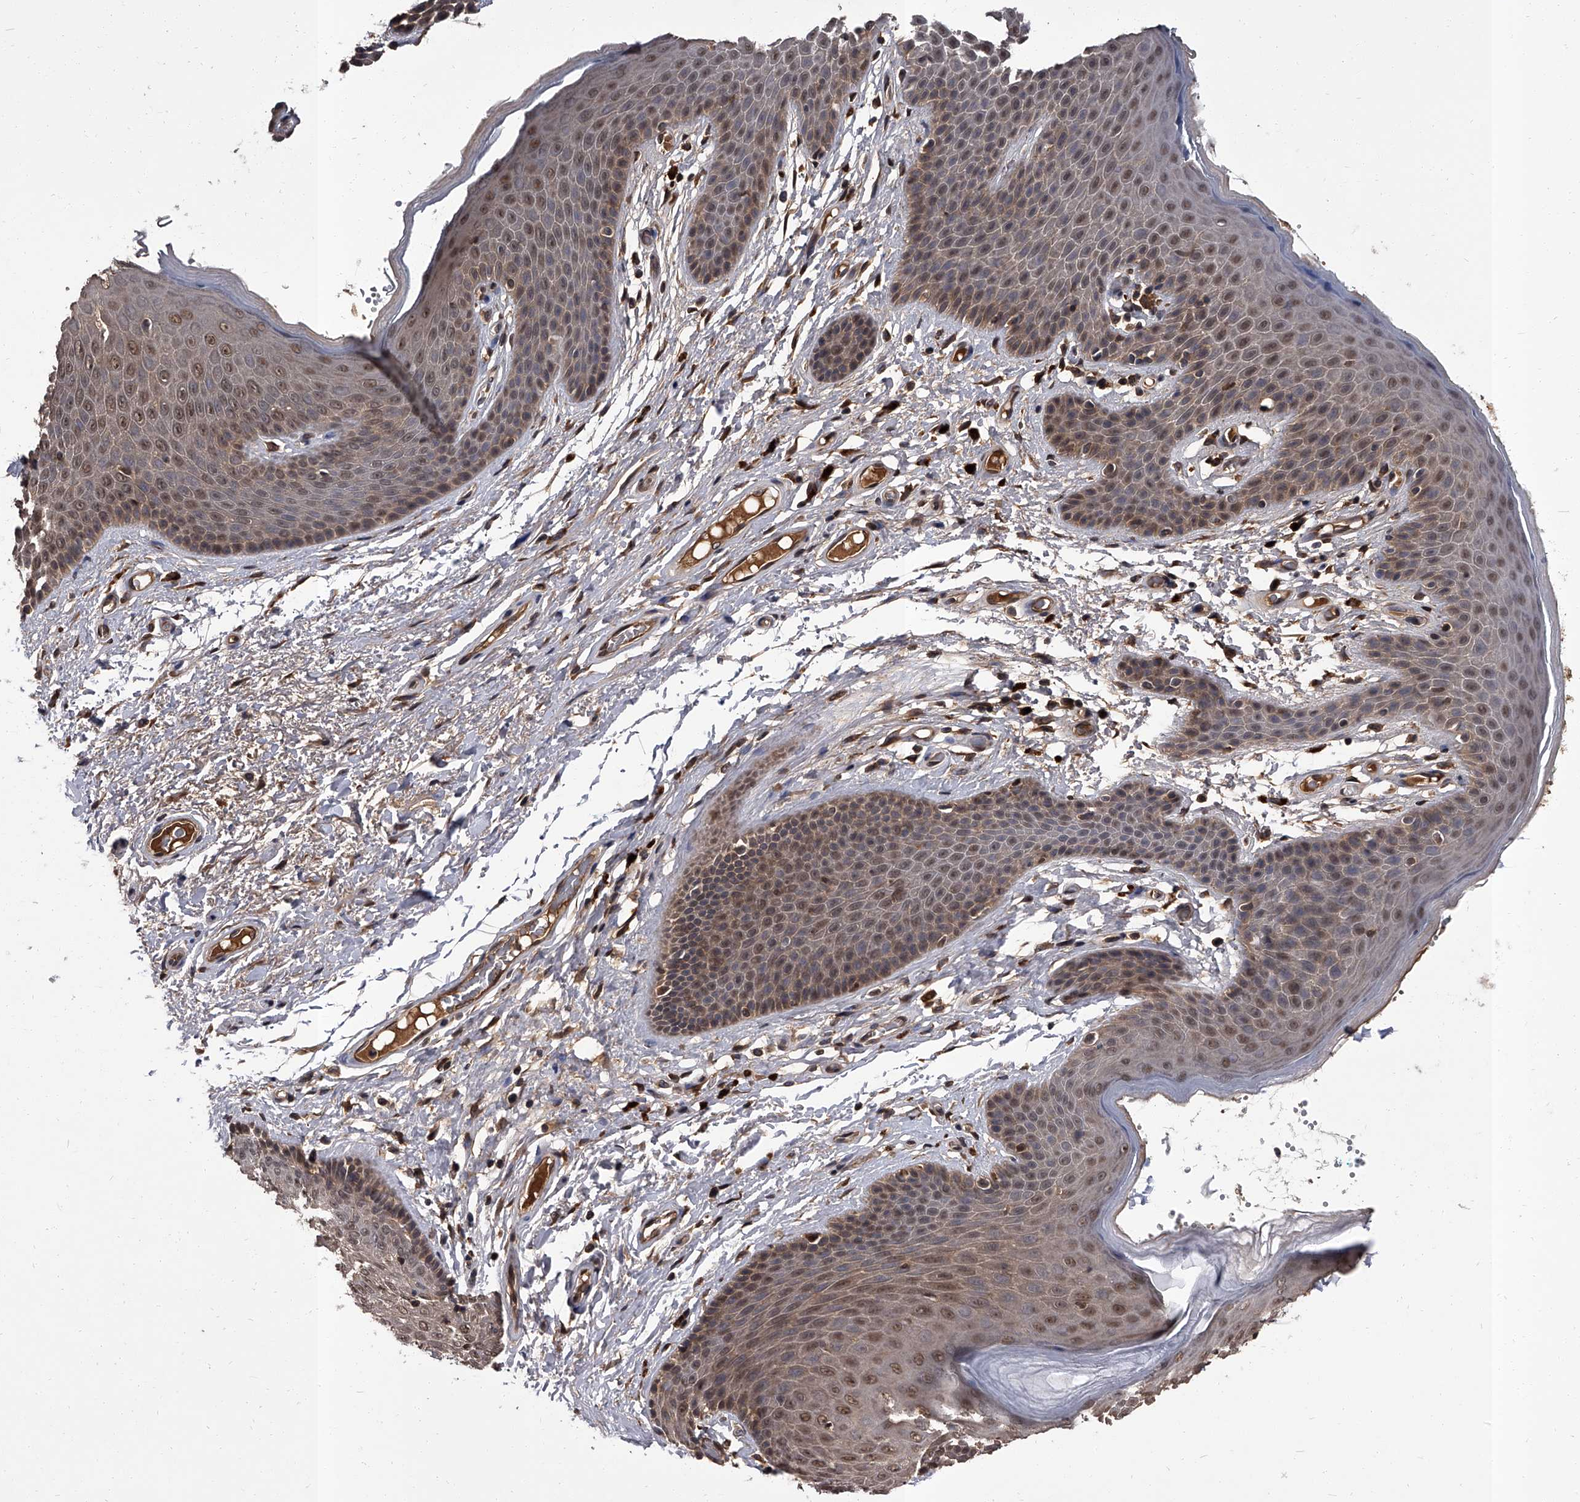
{"staining": {"intensity": "moderate", "quantity": ">75%", "location": "cytoplasmic/membranous,nuclear"}, "tissue": "skin", "cell_type": "Epidermal cells", "image_type": "normal", "snomed": [{"axis": "morphology", "description": "Normal tissue, NOS"}, {"axis": "topography", "description": "Anal"}], "caption": "Protein staining of unremarkable skin reveals moderate cytoplasmic/membranous,nuclear staining in about >75% of epidermal cells.", "gene": "SLC18B1", "patient": {"sex": "male", "age": 74}}